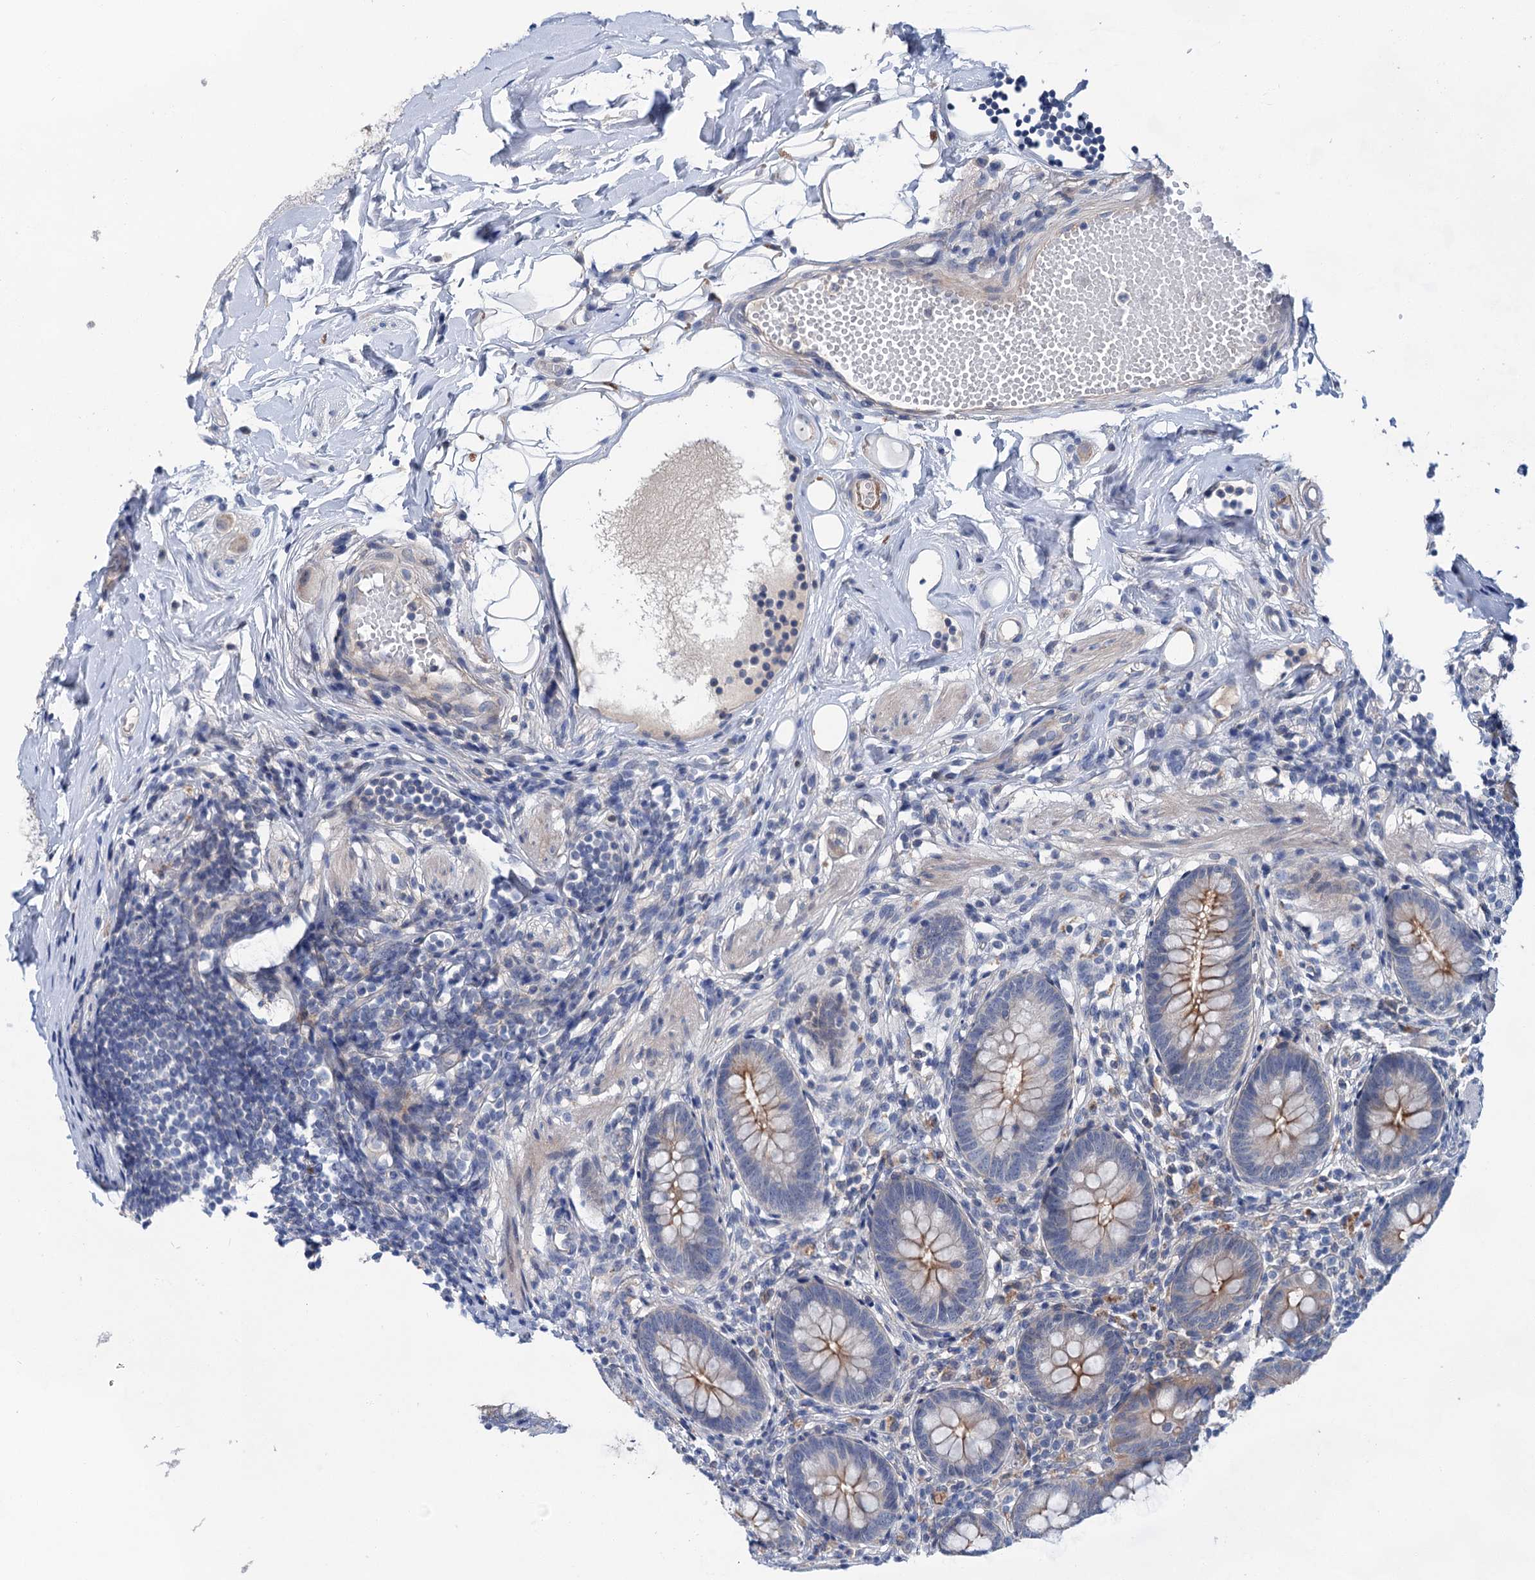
{"staining": {"intensity": "weak", "quantity": "25%-75%", "location": "cytoplasmic/membranous"}, "tissue": "appendix", "cell_type": "Glandular cells", "image_type": "normal", "snomed": [{"axis": "morphology", "description": "Normal tissue, NOS"}, {"axis": "topography", "description": "Appendix"}], "caption": "A brown stain labels weak cytoplasmic/membranous staining of a protein in glandular cells of unremarkable human appendix. Nuclei are stained in blue.", "gene": "MORN3", "patient": {"sex": "female", "age": 62}}